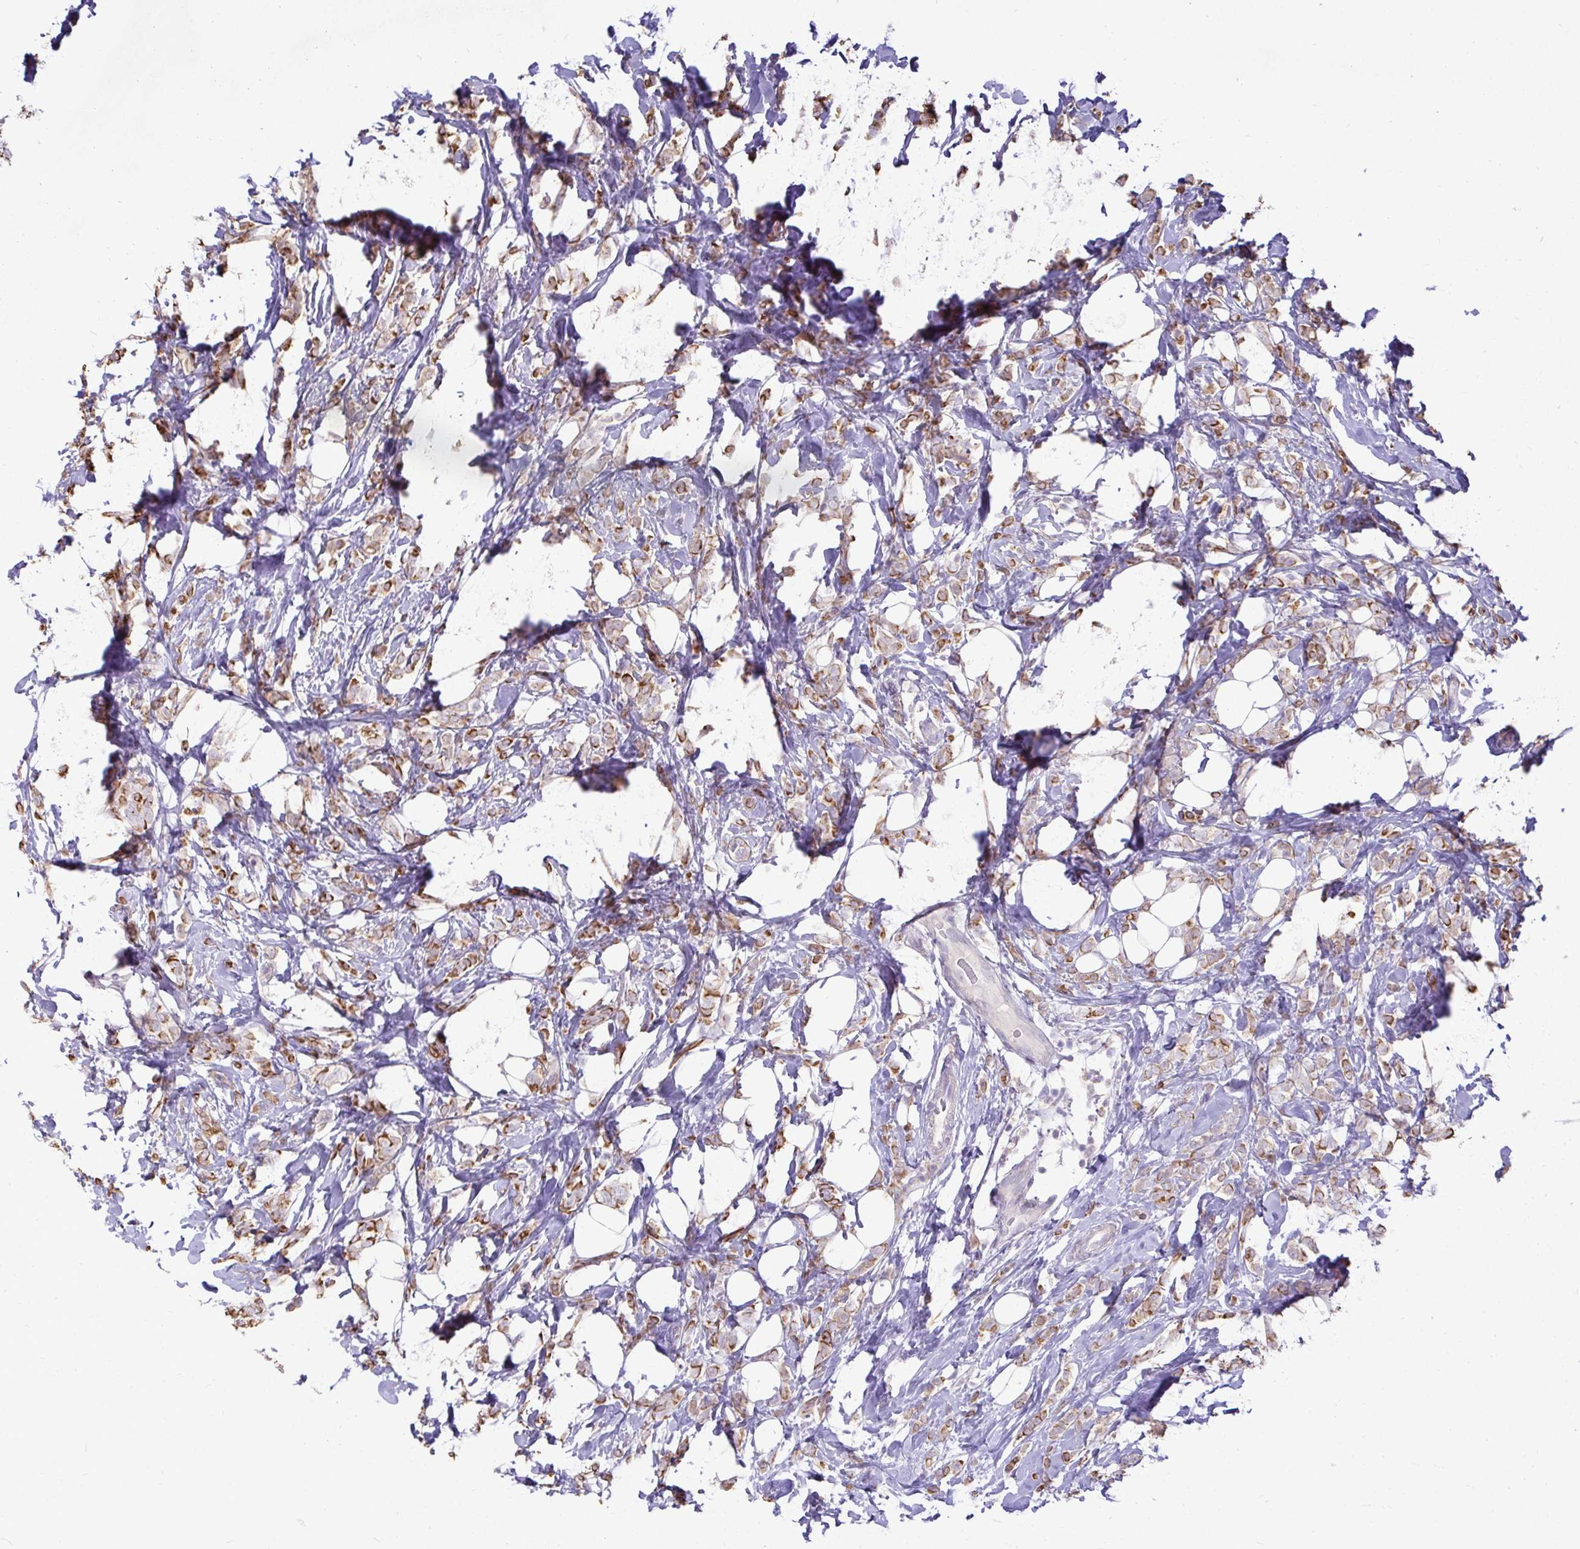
{"staining": {"intensity": "moderate", "quantity": ">75%", "location": "cytoplasmic/membranous"}, "tissue": "breast cancer", "cell_type": "Tumor cells", "image_type": "cancer", "snomed": [{"axis": "morphology", "description": "Lobular carcinoma"}, {"axis": "topography", "description": "Breast"}], "caption": "Protein staining shows moderate cytoplasmic/membranous positivity in approximately >75% of tumor cells in breast lobular carcinoma. The staining was performed using DAB (3,3'-diaminobenzidine), with brown indicating positive protein expression. Nuclei are stained blue with hematoxylin.", "gene": "STRIP1", "patient": {"sex": "female", "age": 49}}